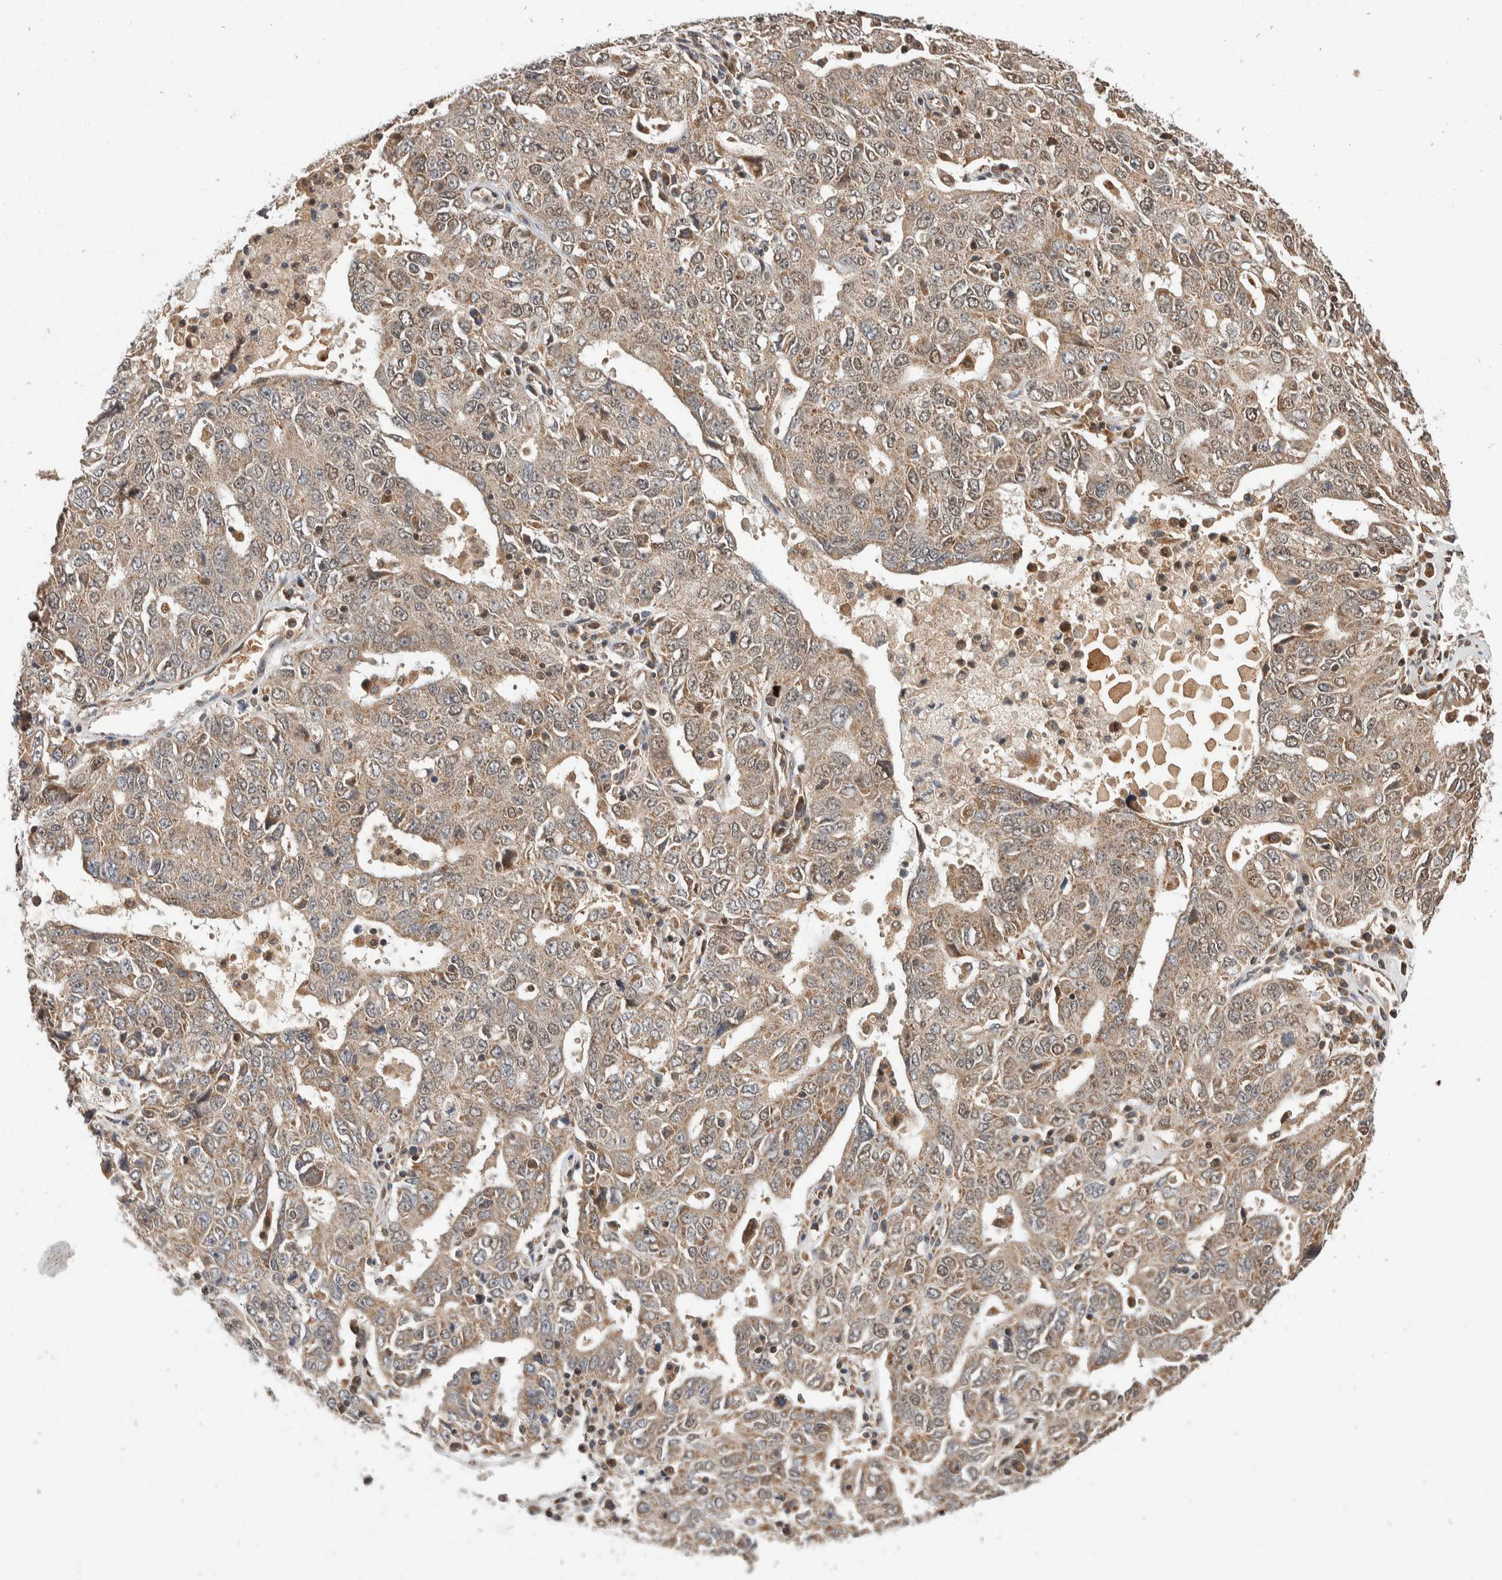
{"staining": {"intensity": "weak", "quantity": ">75%", "location": "cytoplasmic/membranous,nuclear"}, "tissue": "ovarian cancer", "cell_type": "Tumor cells", "image_type": "cancer", "snomed": [{"axis": "morphology", "description": "Carcinoma, endometroid"}, {"axis": "topography", "description": "Ovary"}], "caption": "Immunohistochemical staining of ovarian cancer (endometroid carcinoma) demonstrates low levels of weak cytoplasmic/membranous and nuclear protein positivity in about >75% of tumor cells. Nuclei are stained in blue.", "gene": "ABHD11", "patient": {"sex": "female", "age": 62}}